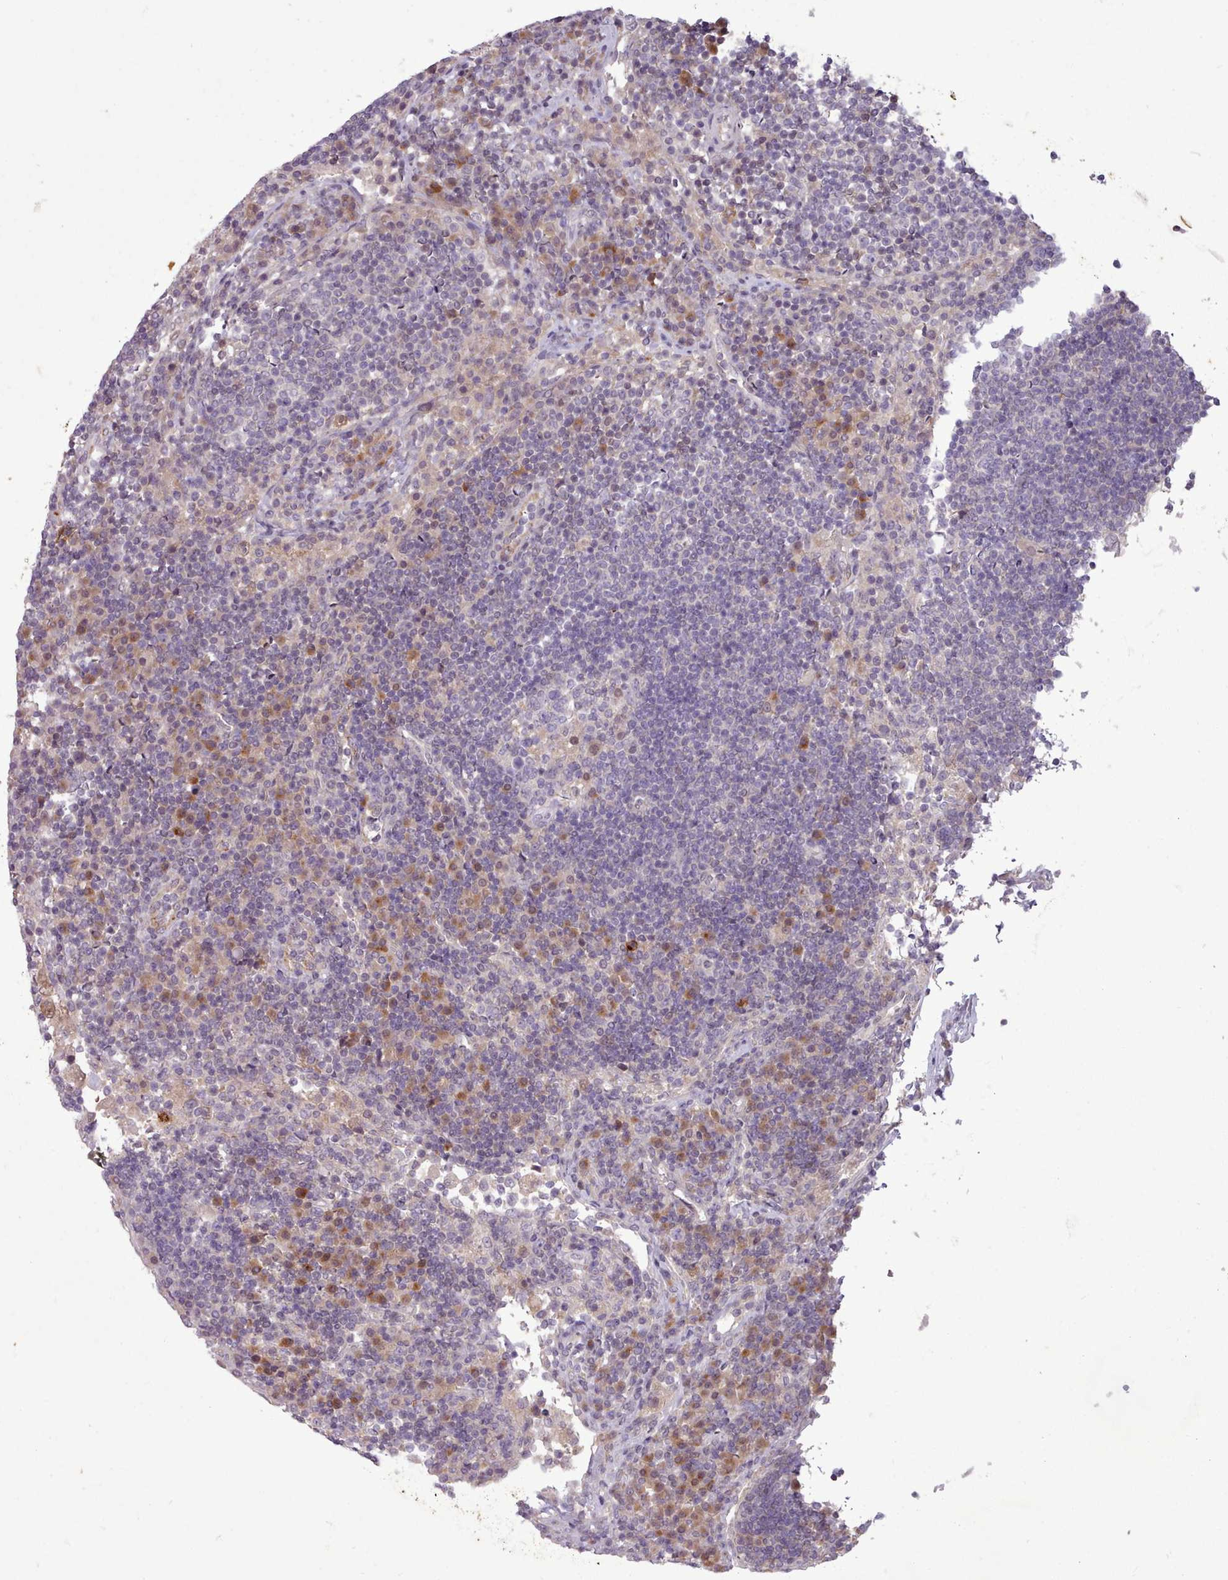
{"staining": {"intensity": "negative", "quantity": "none", "location": "none"}, "tissue": "lymph node", "cell_type": "Germinal center cells", "image_type": "normal", "snomed": [{"axis": "morphology", "description": "Normal tissue, NOS"}, {"axis": "topography", "description": "Lymph node"}], "caption": "The image demonstrates no significant positivity in germinal center cells of lymph node.", "gene": "NMRK1", "patient": {"sex": "female", "age": 53}}